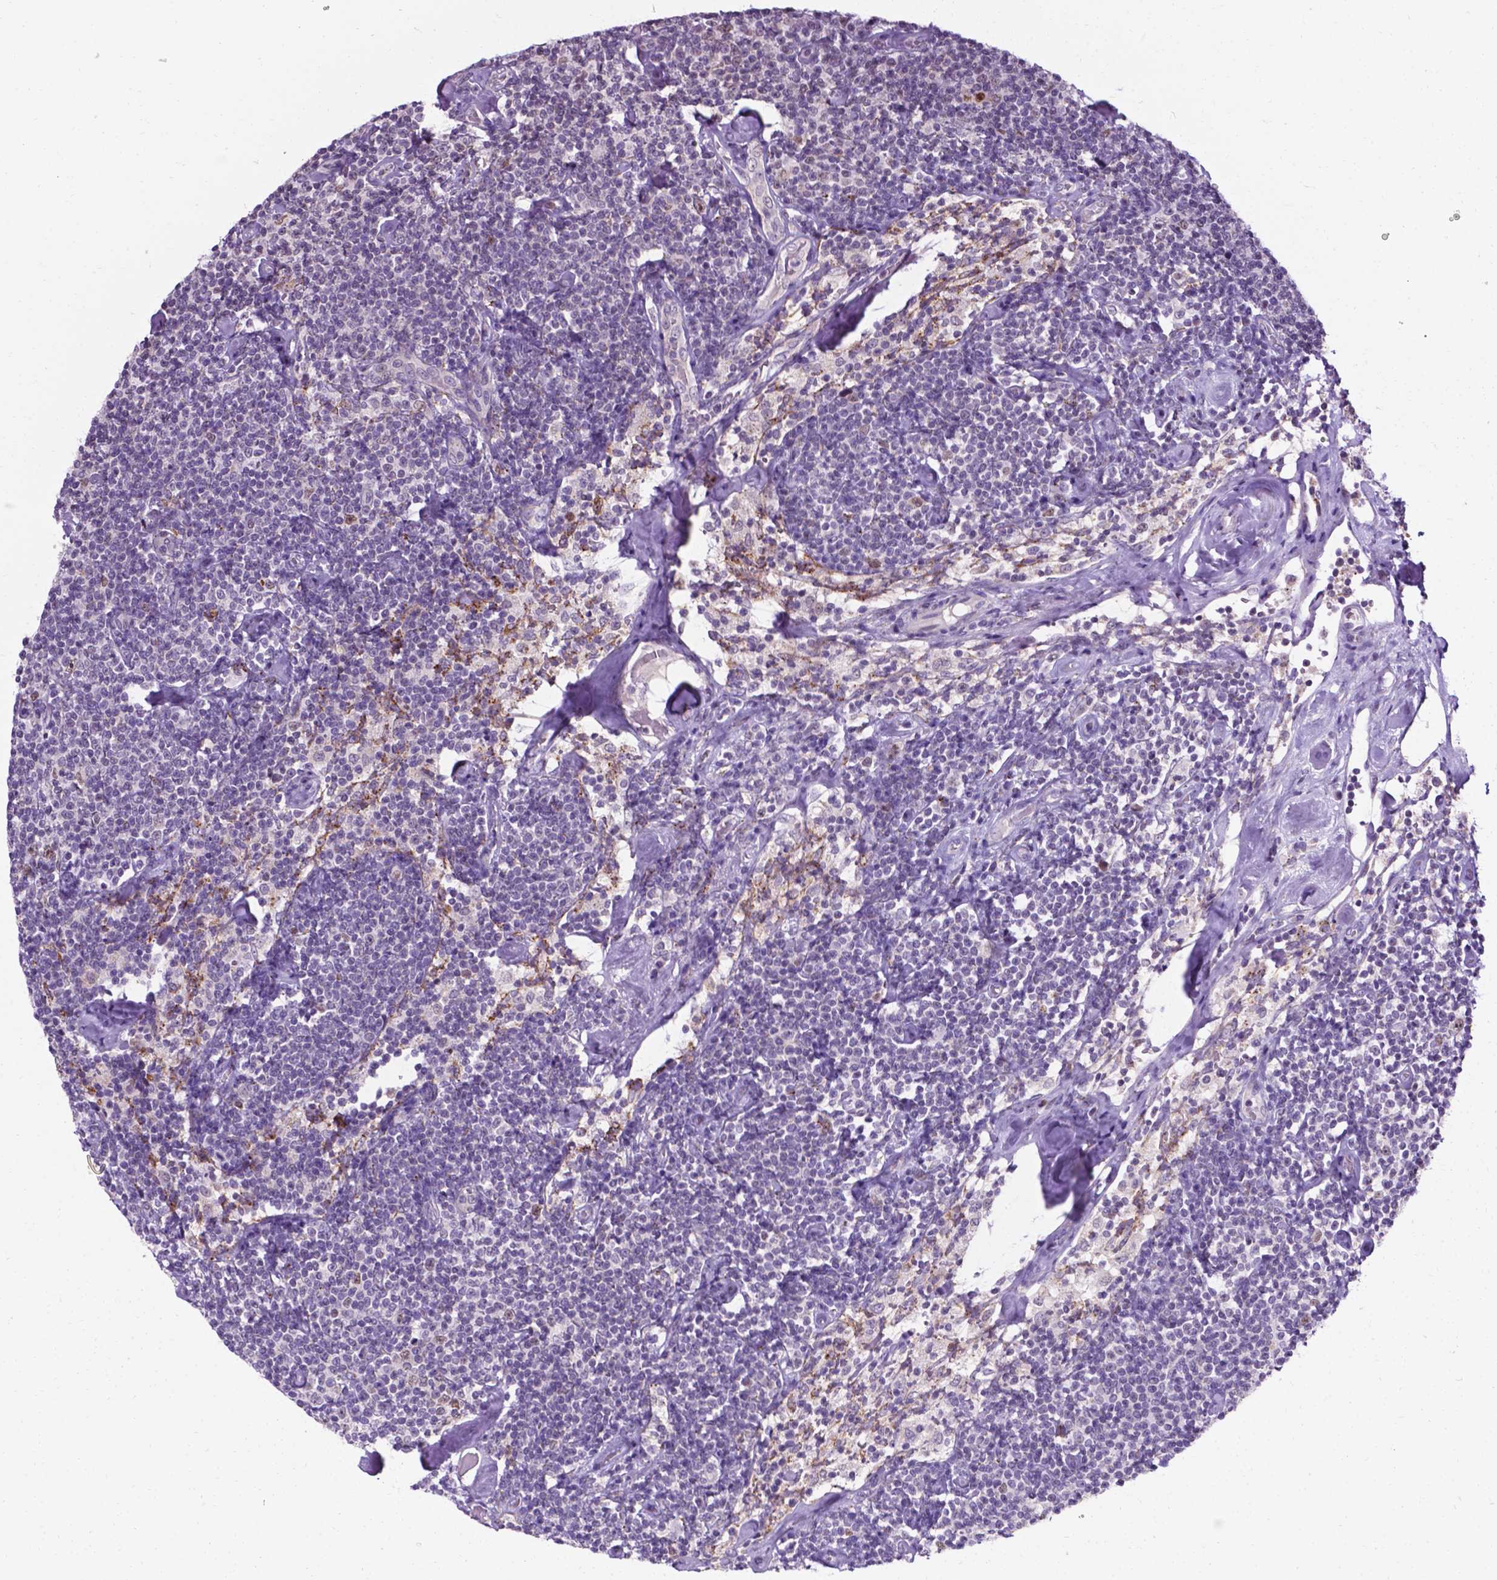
{"staining": {"intensity": "negative", "quantity": "none", "location": "none"}, "tissue": "lymphoma", "cell_type": "Tumor cells", "image_type": "cancer", "snomed": [{"axis": "morphology", "description": "Malignant lymphoma, non-Hodgkin's type, Low grade"}, {"axis": "topography", "description": "Lymph node"}], "caption": "This image is of lymphoma stained with IHC to label a protein in brown with the nuclei are counter-stained blue. There is no positivity in tumor cells. The staining was performed using DAB (3,3'-diaminobenzidine) to visualize the protein expression in brown, while the nuclei were stained in blue with hematoxylin (Magnification: 20x).", "gene": "SMAD3", "patient": {"sex": "male", "age": 81}}